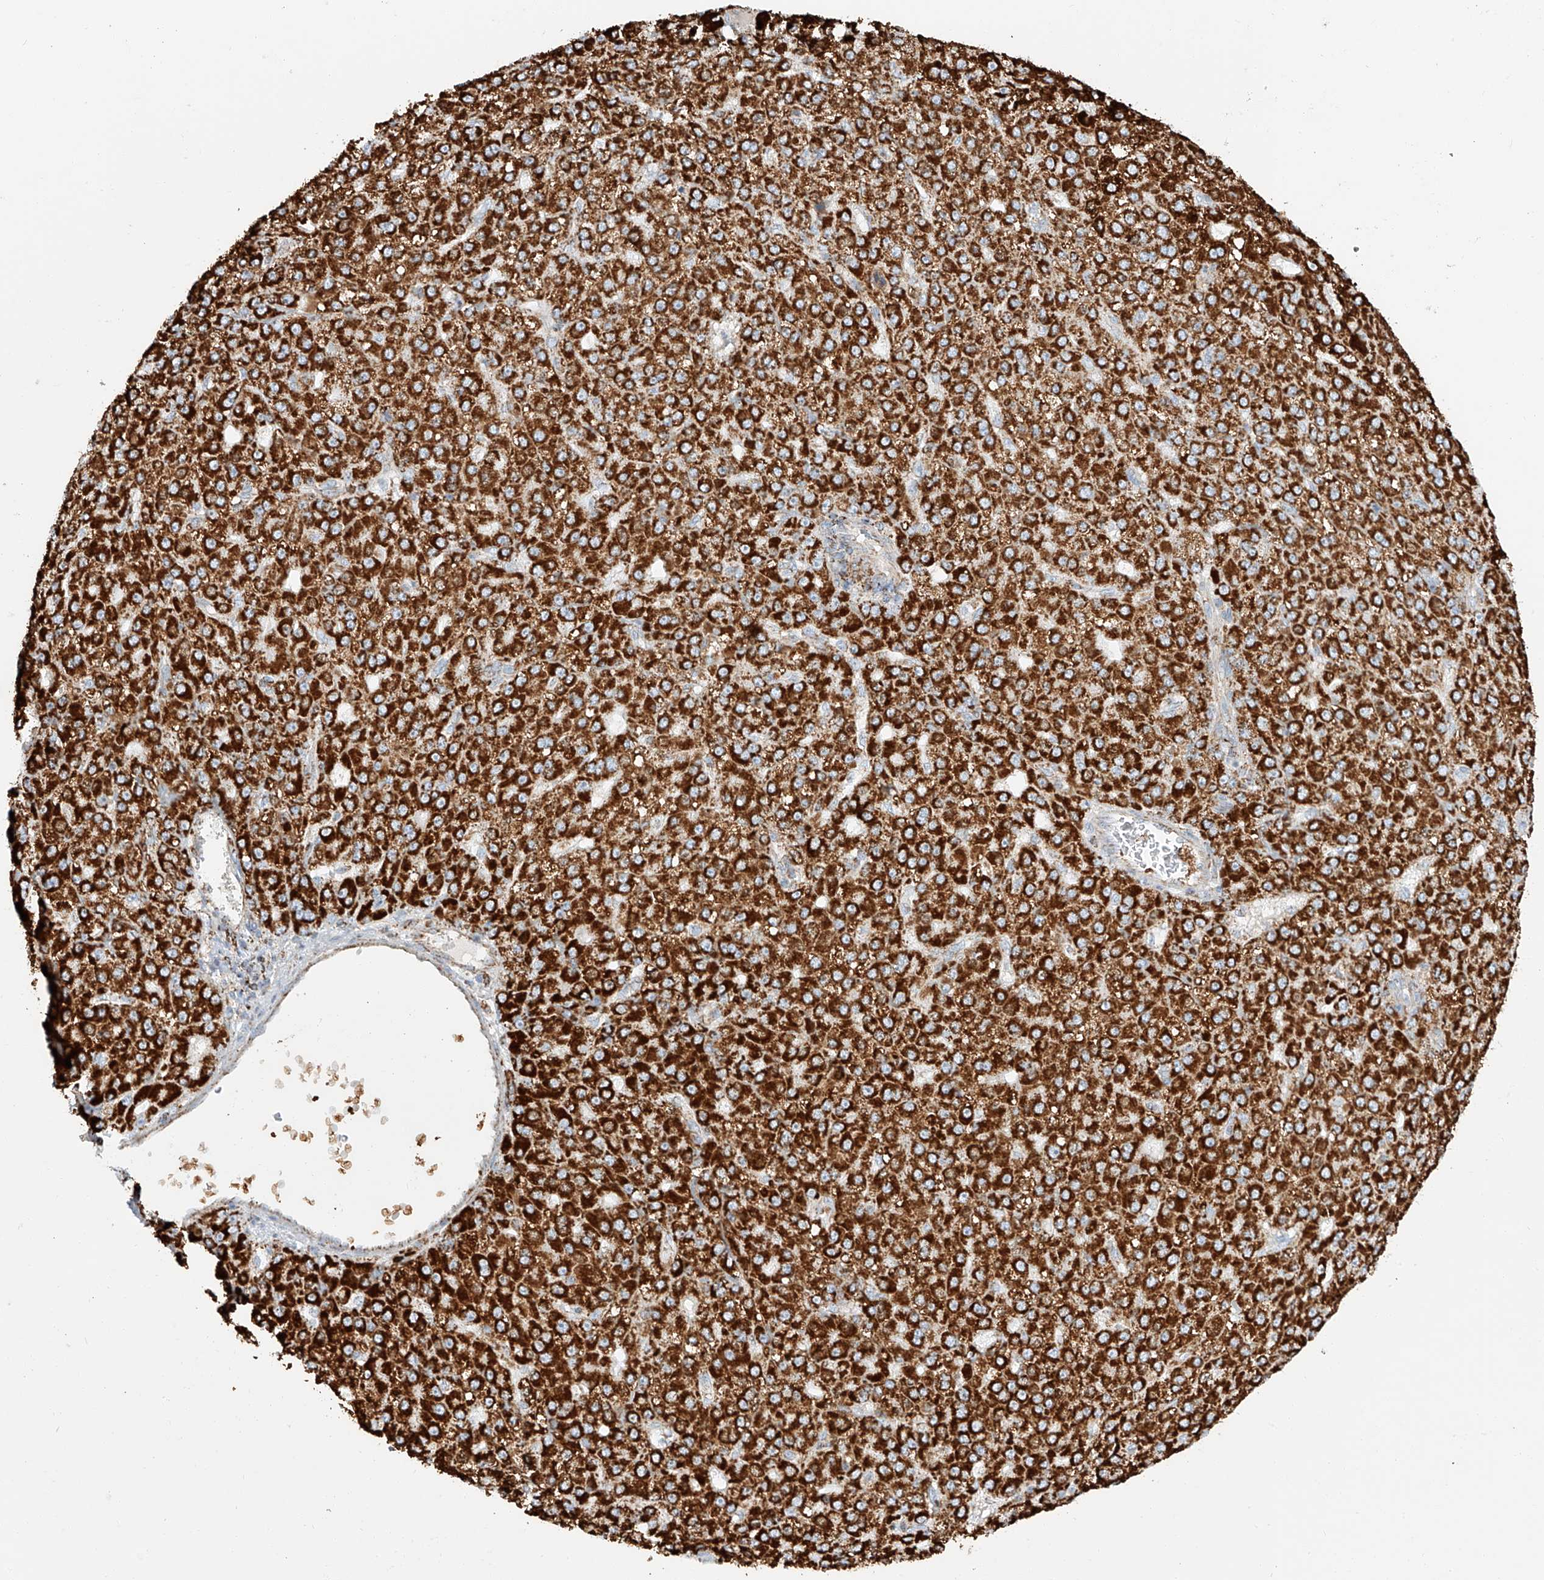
{"staining": {"intensity": "strong", "quantity": ">75%", "location": "cytoplasmic/membranous"}, "tissue": "liver cancer", "cell_type": "Tumor cells", "image_type": "cancer", "snomed": [{"axis": "morphology", "description": "Carcinoma, Hepatocellular, NOS"}, {"axis": "topography", "description": "Liver"}], "caption": "A high amount of strong cytoplasmic/membranous expression is present in about >75% of tumor cells in liver hepatocellular carcinoma tissue. Using DAB (3,3'-diaminobenzidine) (brown) and hematoxylin (blue) stains, captured at high magnification using brightfield microscopy.", "gene": "TTC27", "patient": {"sex": "male", "age": 67}}